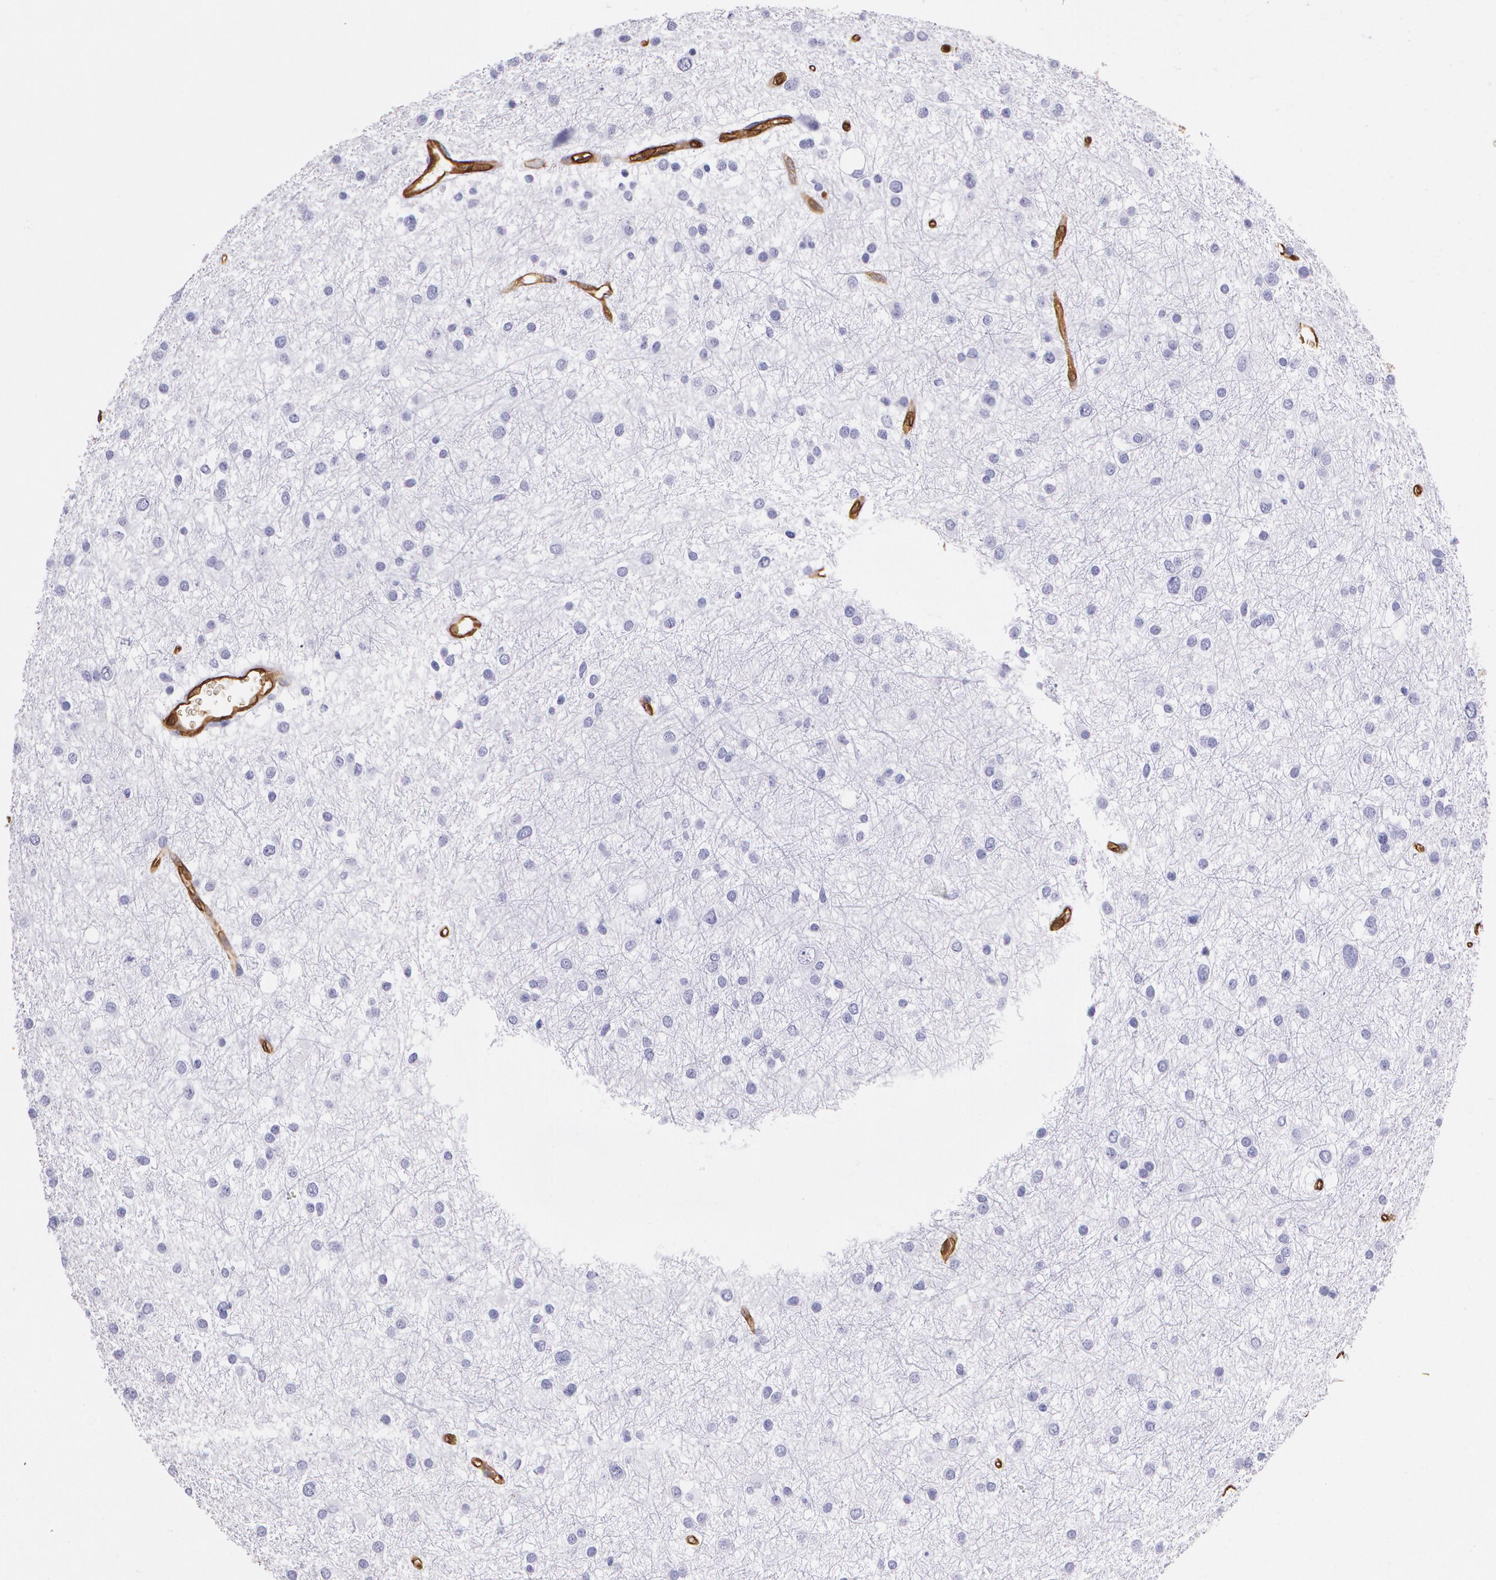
{"staining": {"intensity": "negative", "quantity": "none", "location": "none"}, "tissue": "glioma", "cell_type": "Tumor cells", "image_type": "cancer", "snomed": [{"axis": "morphology", "description": "Glioma, malignant, Low grade"}, {"axis": "topography", "description": "Brain"}], "caption": "Glioma was stained to show a protein in brown. There is no significant staining in tumor cells.", "gene": "MMP2", "patient": {"sex": "female", "age": 36}}